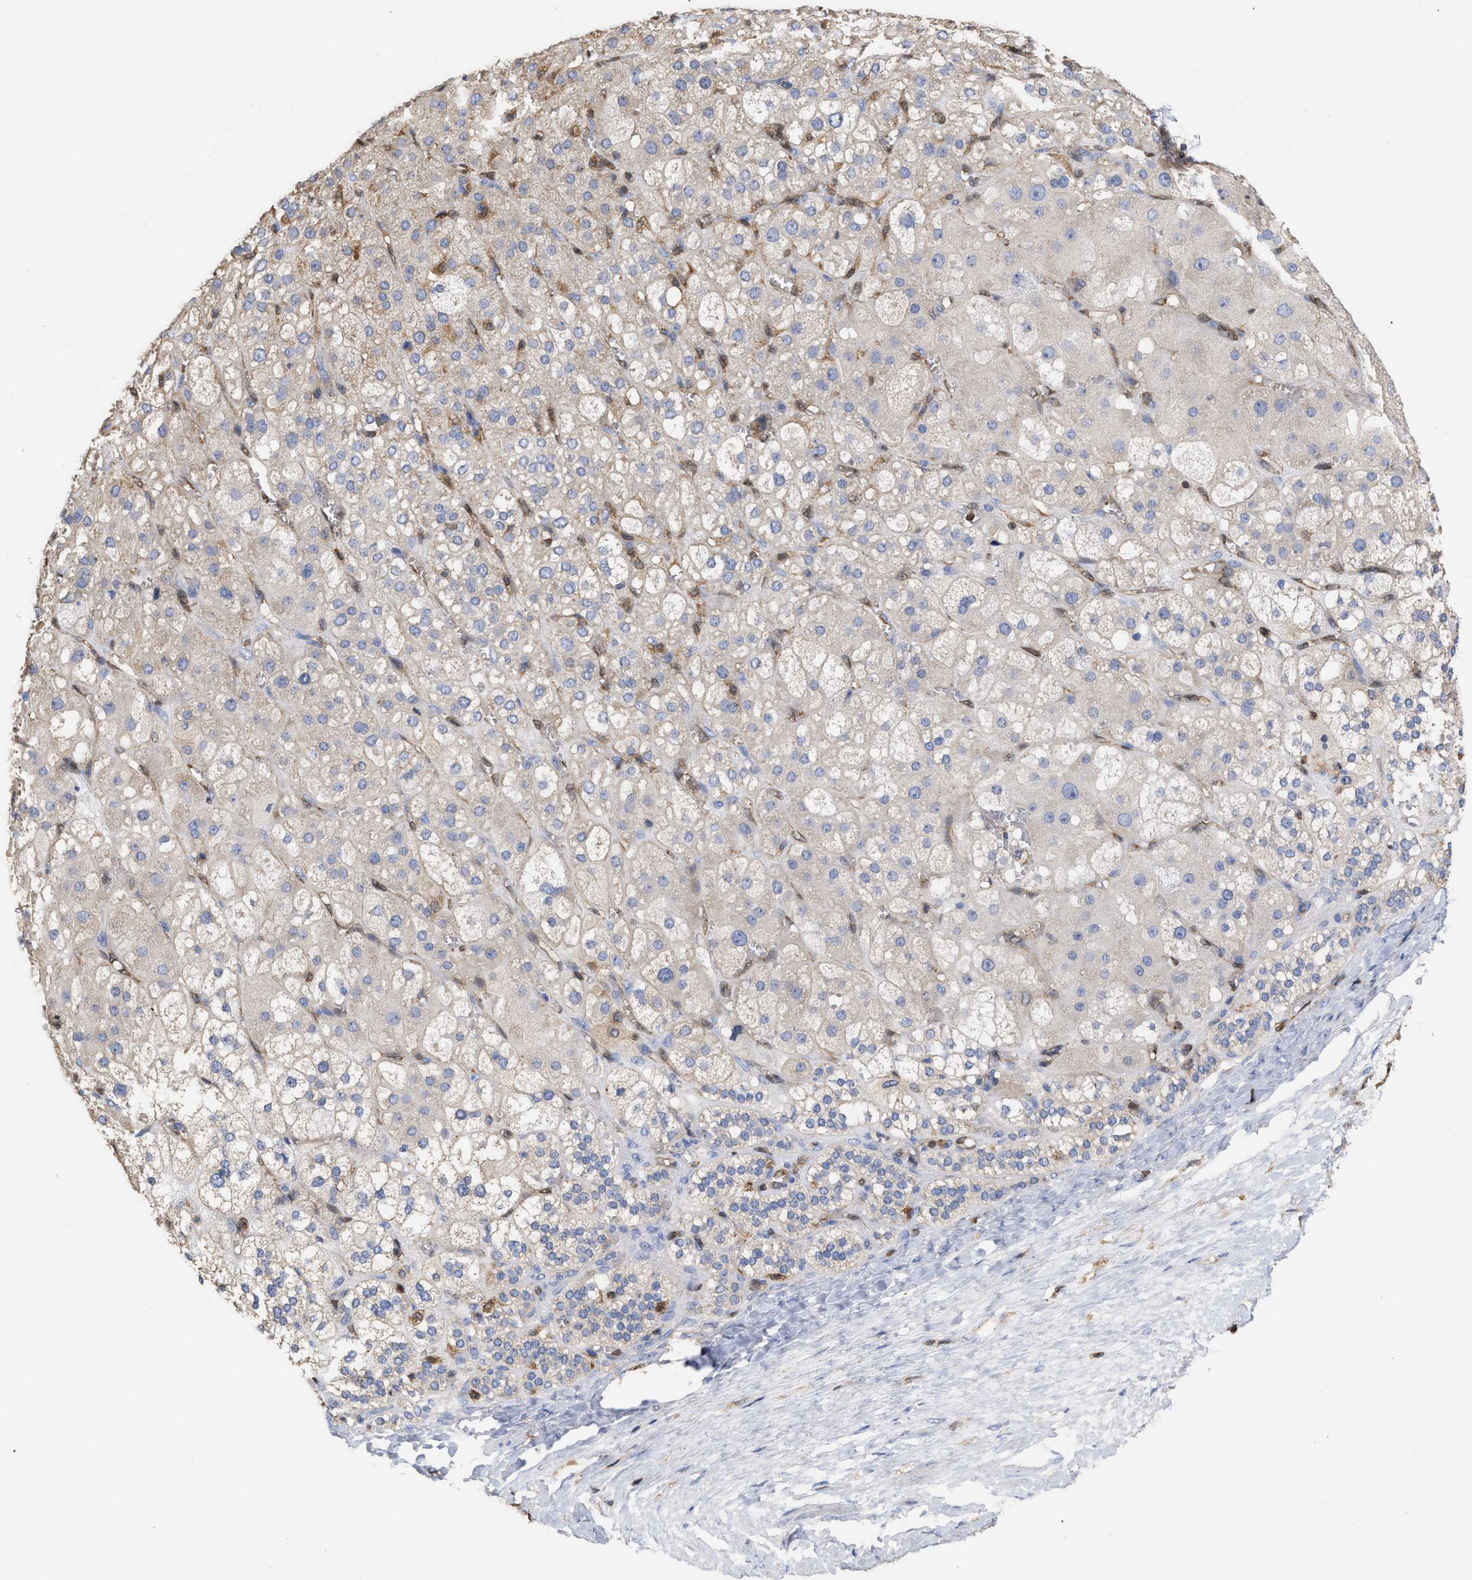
{"staining": {"intensity": "weak", "quantity": ">75%", "location": "cytoplasmic/membranous"}, "tissue": "adrenal gland", "cell_type": "Glandular cells", "image_type": "normal", "snomed": [{"axis": "morphology", "description": "Normal tissue, NOS"}, {"axis": "topography", "description": "Adrenal gland"}], "caption": "IHC image of benign adrenal gland stained for a protein (brown), which exhibits low levels of weak cytoplasmic/membranous expression in approximately >75% of glandular cells.", "gene": "GIMAP4", "patient": {"sex": "female", "age": 47}}